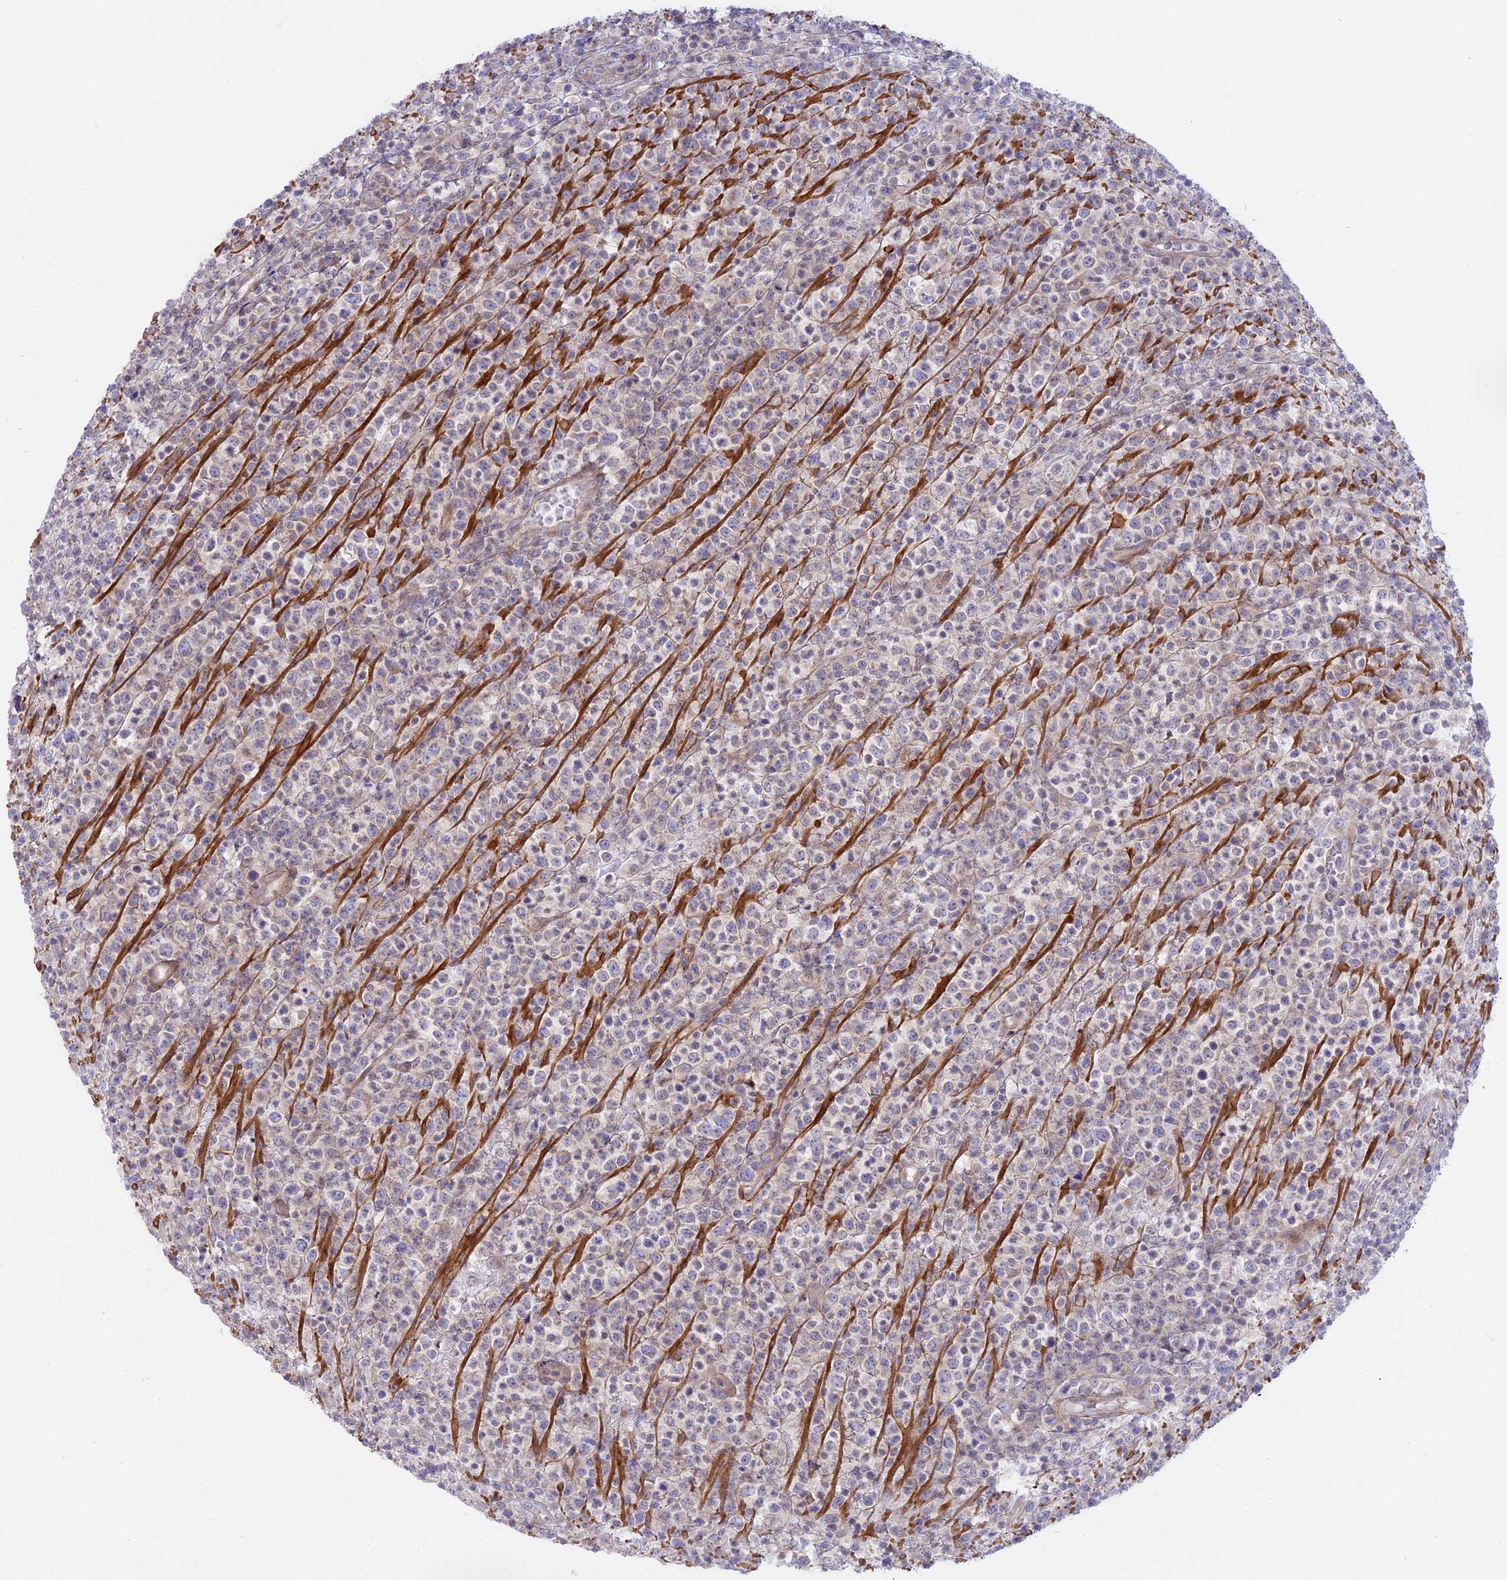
{"staining": {"intensity": "negative", "quantity": "none", "location": "none"}, "tissue": "lymphoma", "cell_type": "Tumor cells", "image_type": "cancer", "snomed": [{"axis": "morphology", "description": "Malignant lymphoma, non-Hodgkin's type, High grade"}, {"axis": "topography", "description": "Colon"}], "caption": "Immunohistochemical staining of human lymphoma shows no significant staining in tumor cells.", "gene": "MYO5B", "patient": {"sex": "female", "age": 53}}